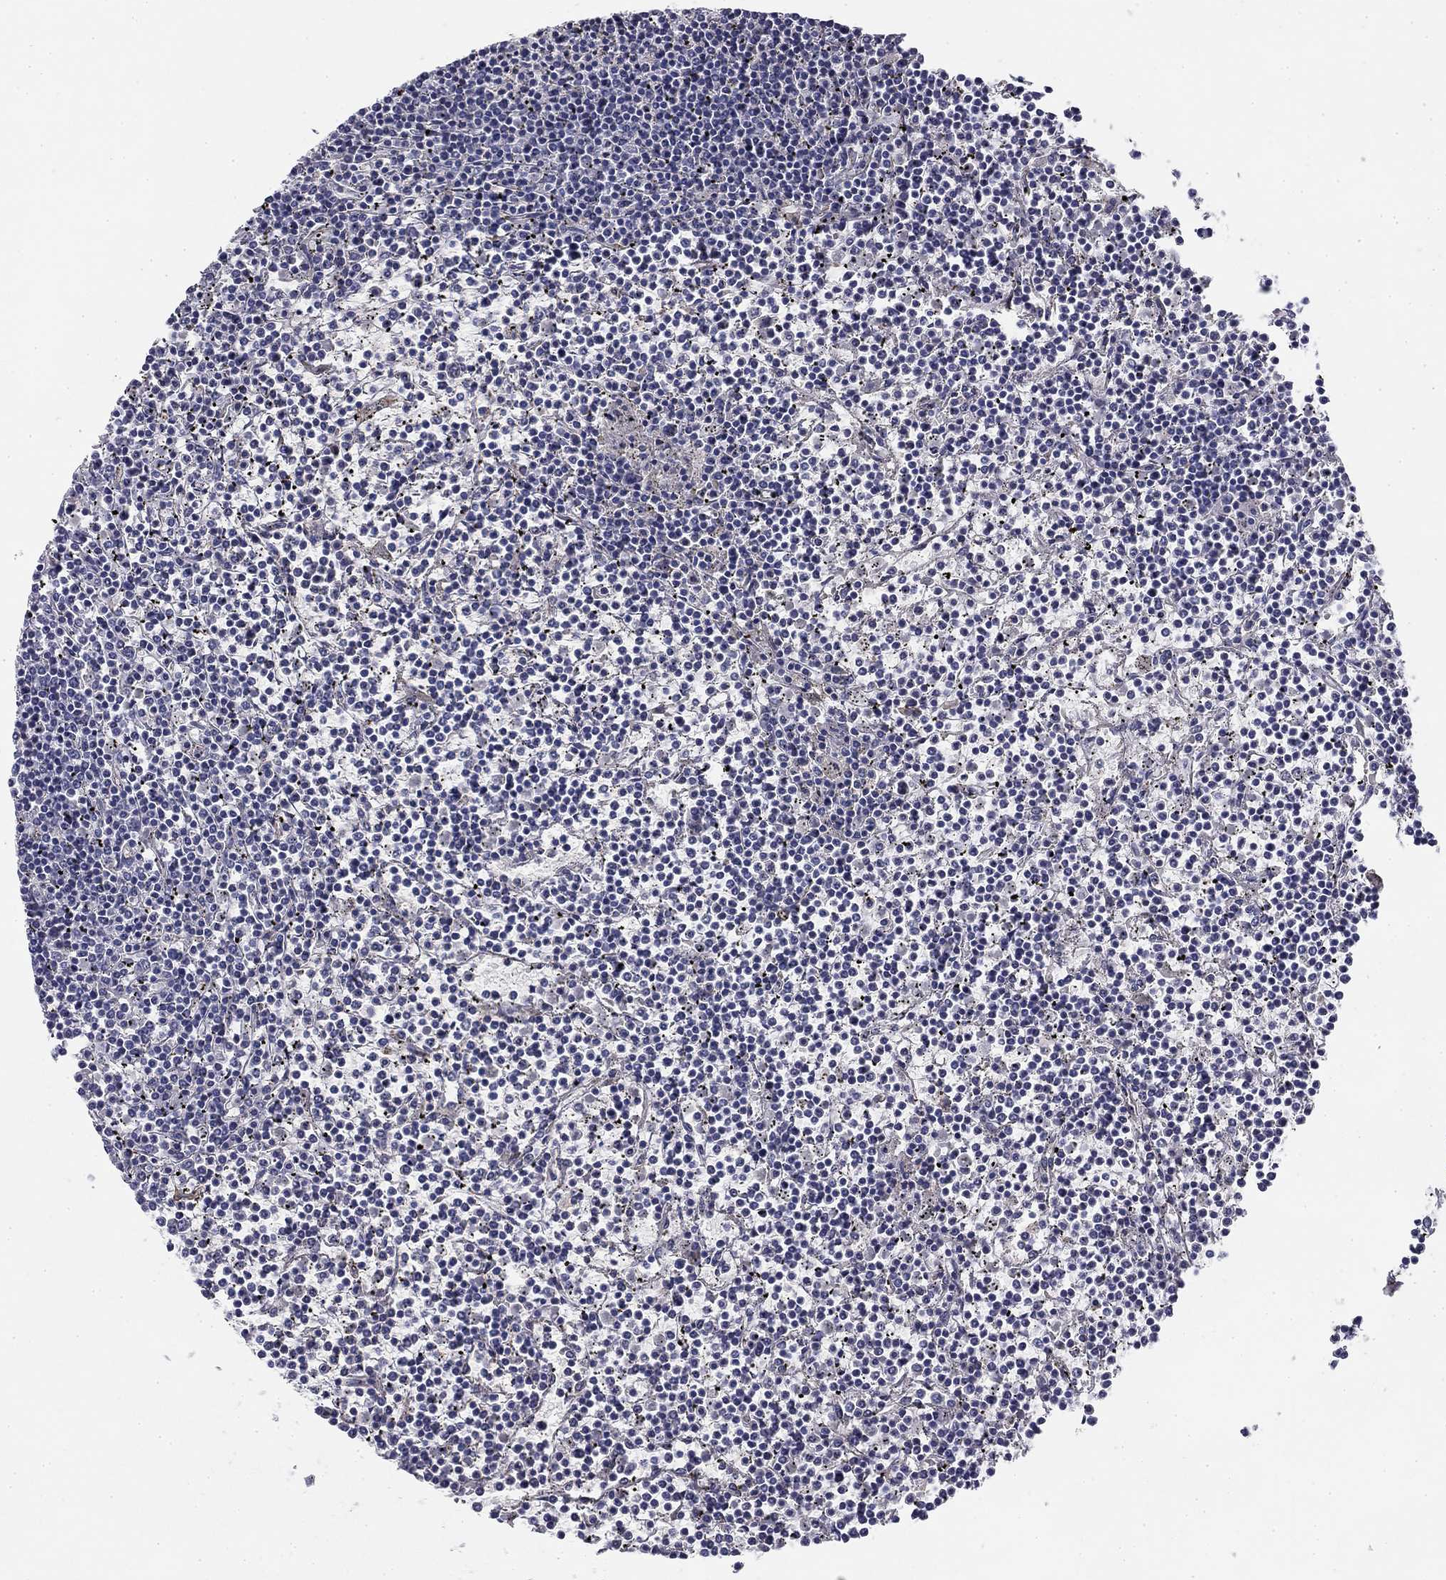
{"staining": {"intensity": "negative", "quantity": "none", "location": "none"}, "tissue": "lymphoma", "cell_type": "Tumor cells", "image_type": "cancer", "snomed": [{"axis": "morphology", "description": "Malignant lymphoma, non-Hodgkin's type, Low grade"}, {"axis": "topography", "description": "Spleen"}], "caption": "Lymphoma stained for a protein using immunohistochemistry (IHC) reveals no staining tumor cells.", "gene": "CPLX4", "patient": {"sex": "female", "age": 19}}